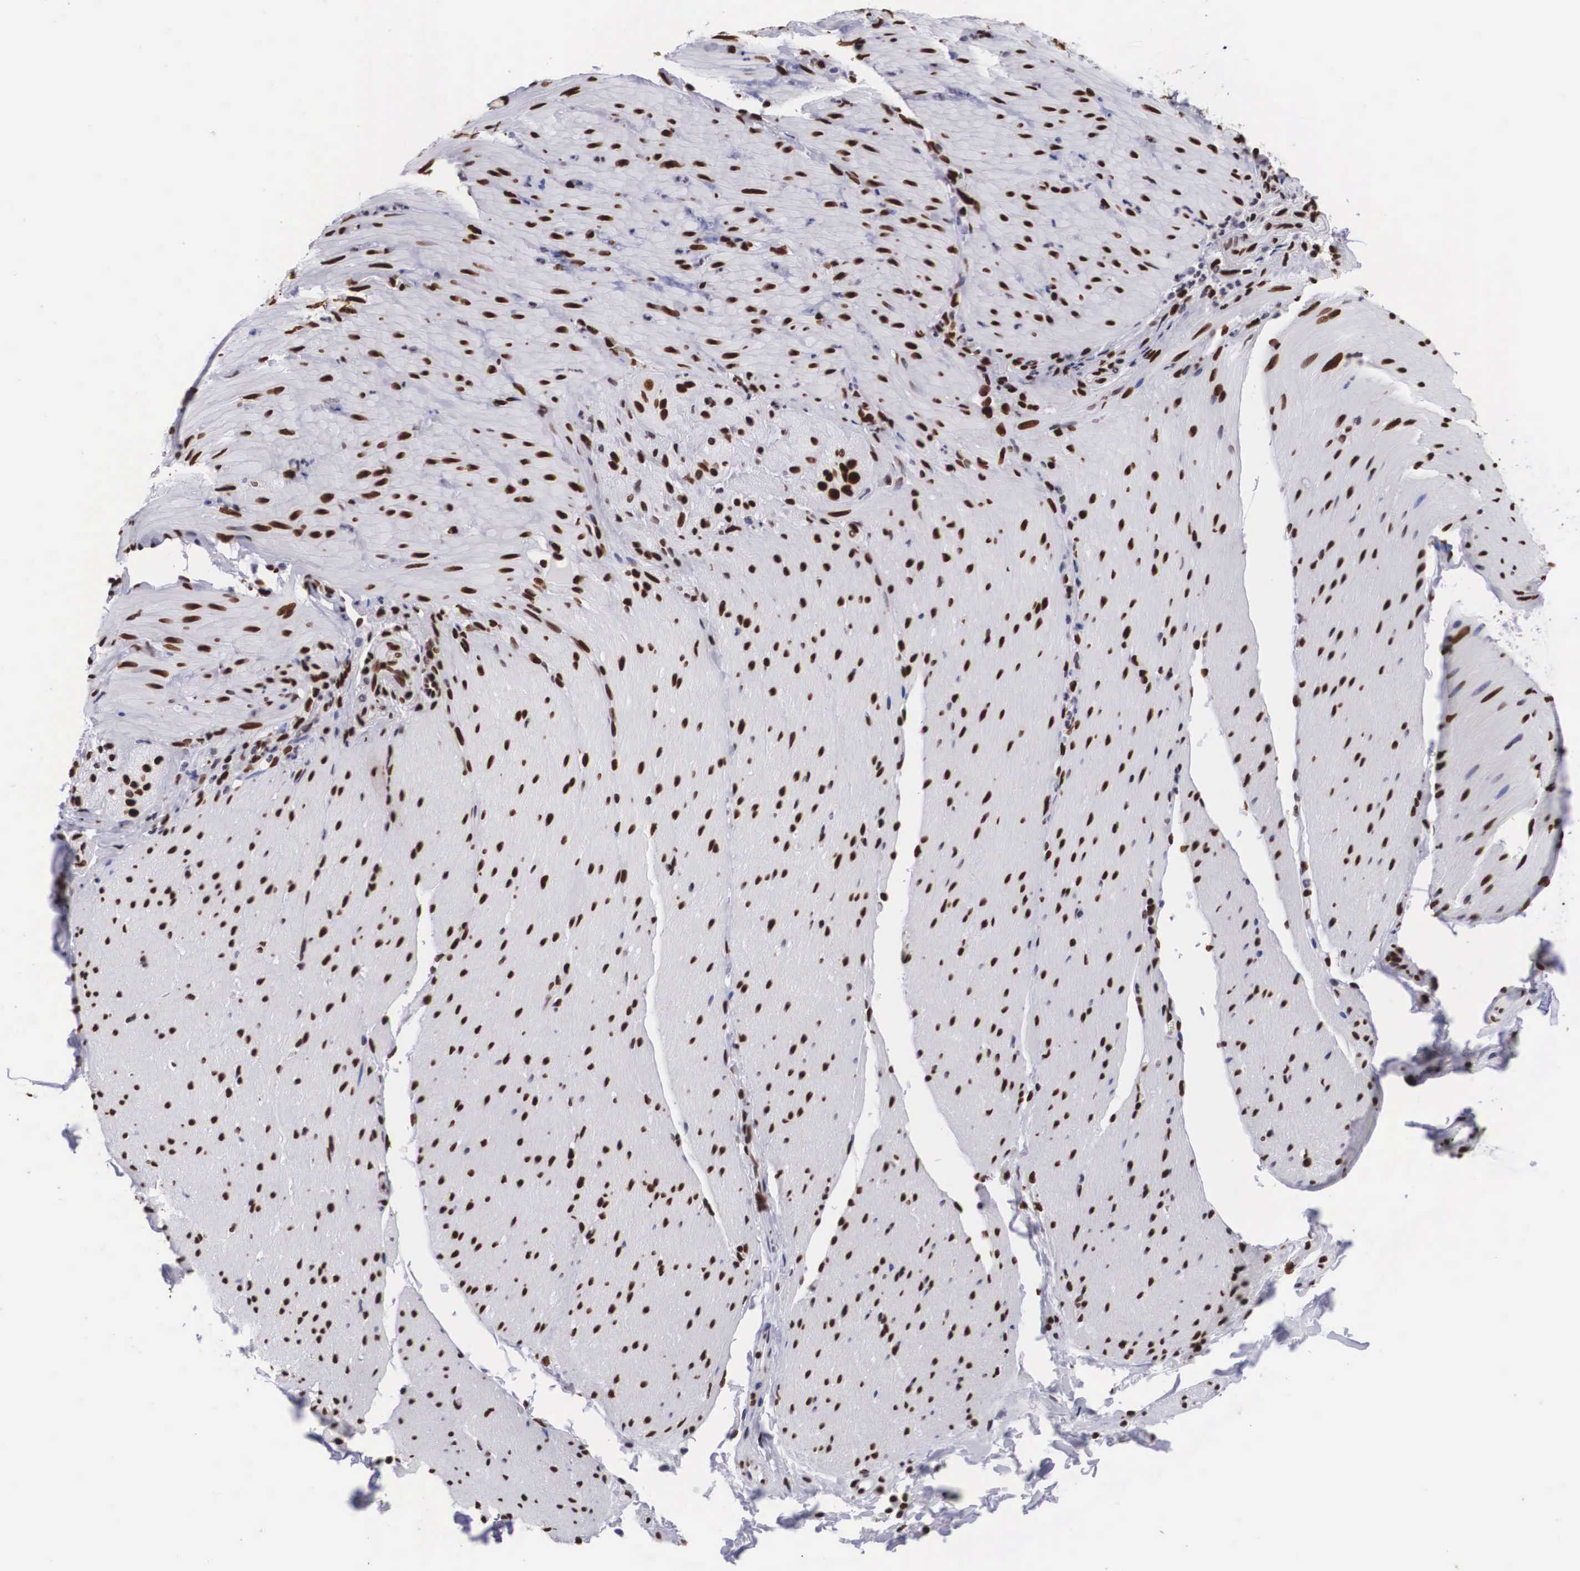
{"staining": {"intensity": "strong", "quantity": ">75%", "location": "nuclear"}, "tissue": "smooth muscle", "cell_type": "Smooth muscle cells", "image_type": "normal", "snomed": [{"axis": "morphology", "description": "Normal tissue, NOS"}, {"axis": "topography", "description": "Duodenum"}], "caption": "High-power microscopy captured an immunohistochemistry (IHC) photomicrograph of benign smooth muscle, revealing strong nuclear positivity in approximately >75% of smooth muscle cells. The staining was performed using DAB (3,3'-diaminobenzidine) to visualize the protein expression in brown, while the nuclei were stained in blue with hematoxylin (Magnification: 20x).", "gene": "MECP2", "patient": {"sex": "male", "age": 63}}